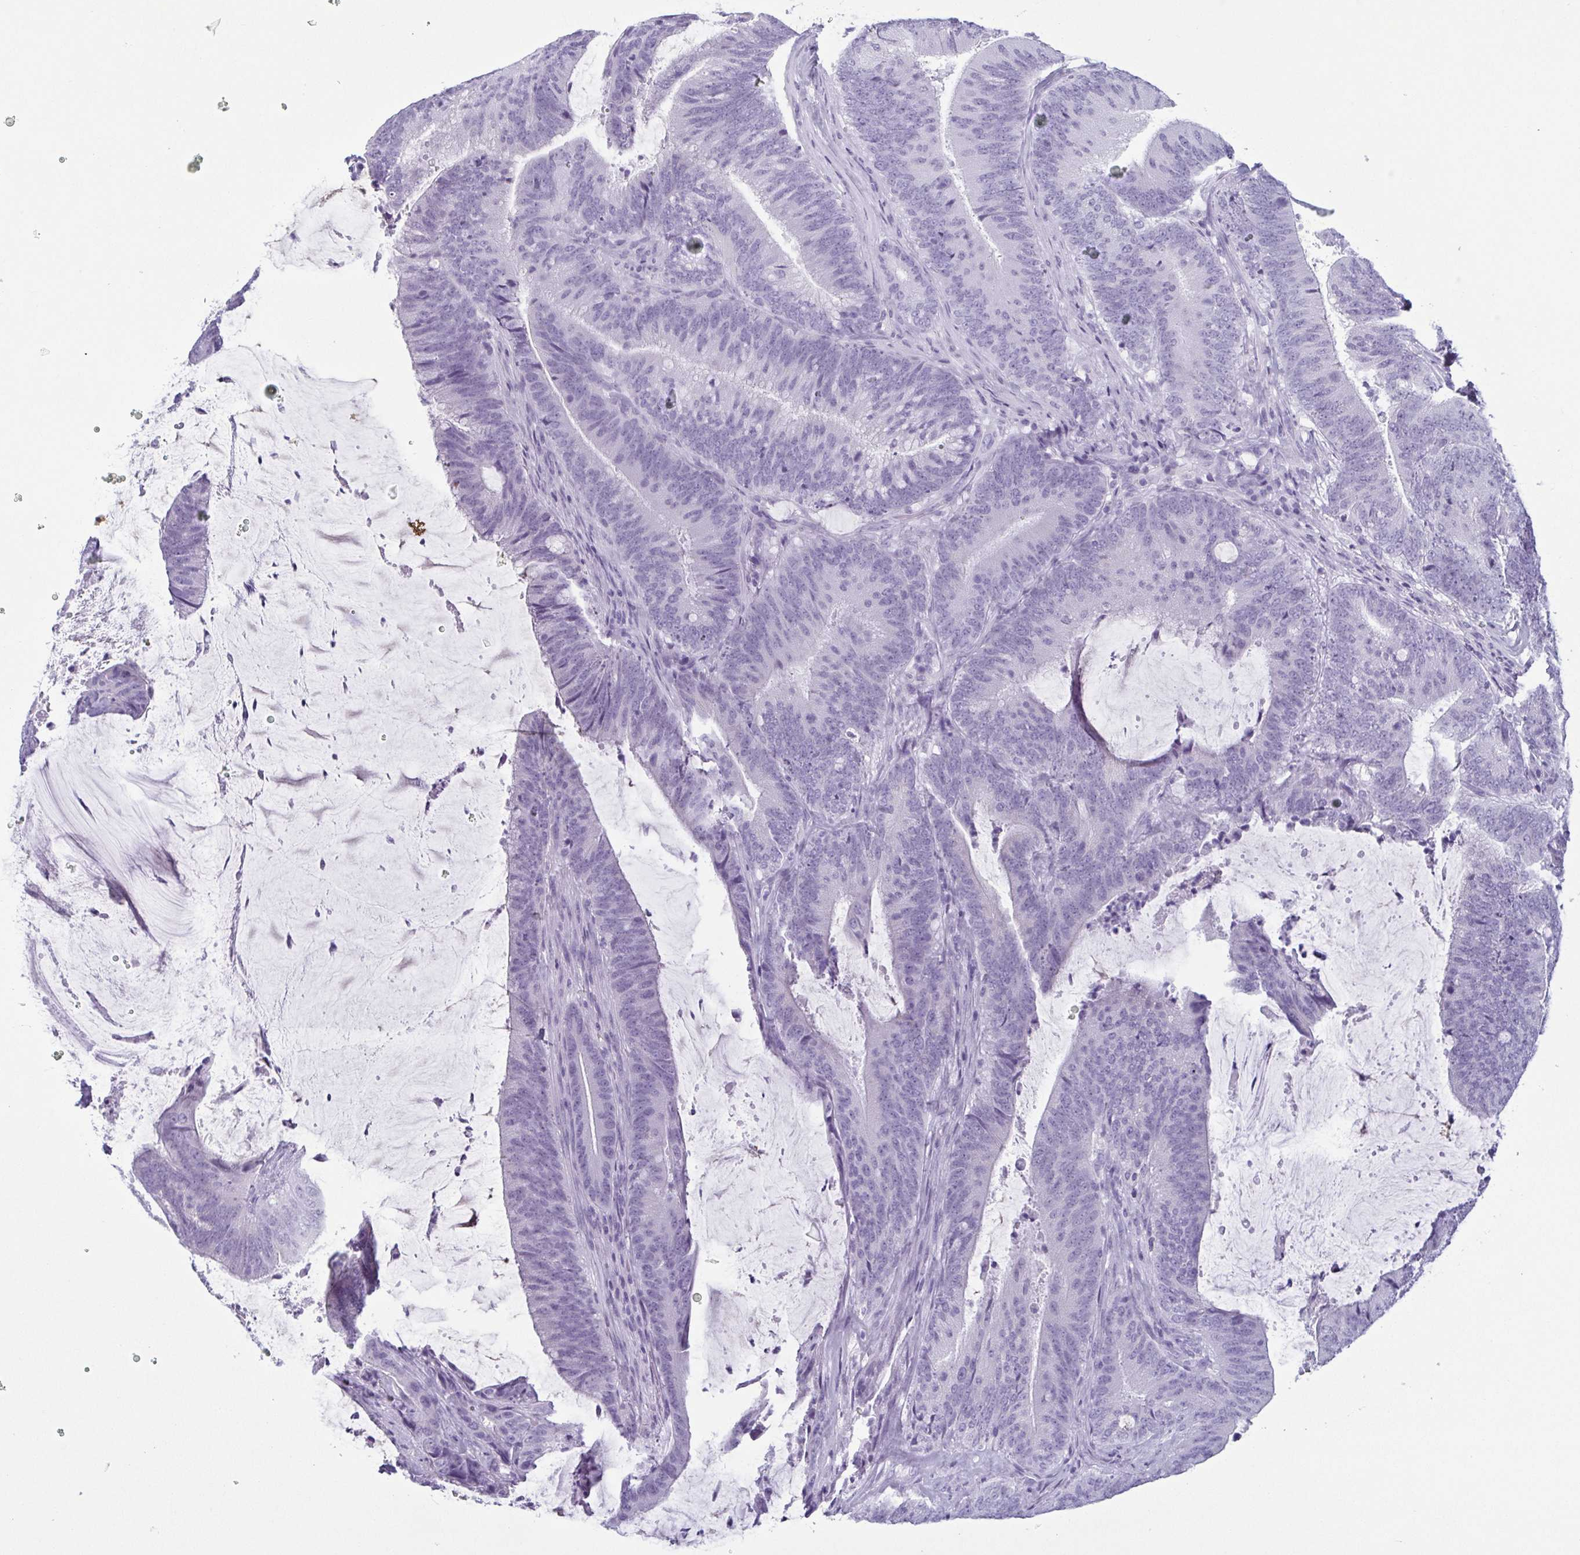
{"staining": {"intensity": "negative", "quantity": "none", "location": "none"}, "tissue": "colorectal cancer", "cell_type": "Tumor cells", "image_type": "cancer", "snomed": [{"axis": "morphology", "description": "Adenocarcinoma, NOS"}, {"axis": "topography", "description": "Colon"}], "caption": "An IHC photomicrograph of colorectal adenocarcinoma is shown. There is no staining in tumor cells of colorectal adenocarcinoma.", "gene": "KRT78", "patient": {"sex": "female", "age": 43}}